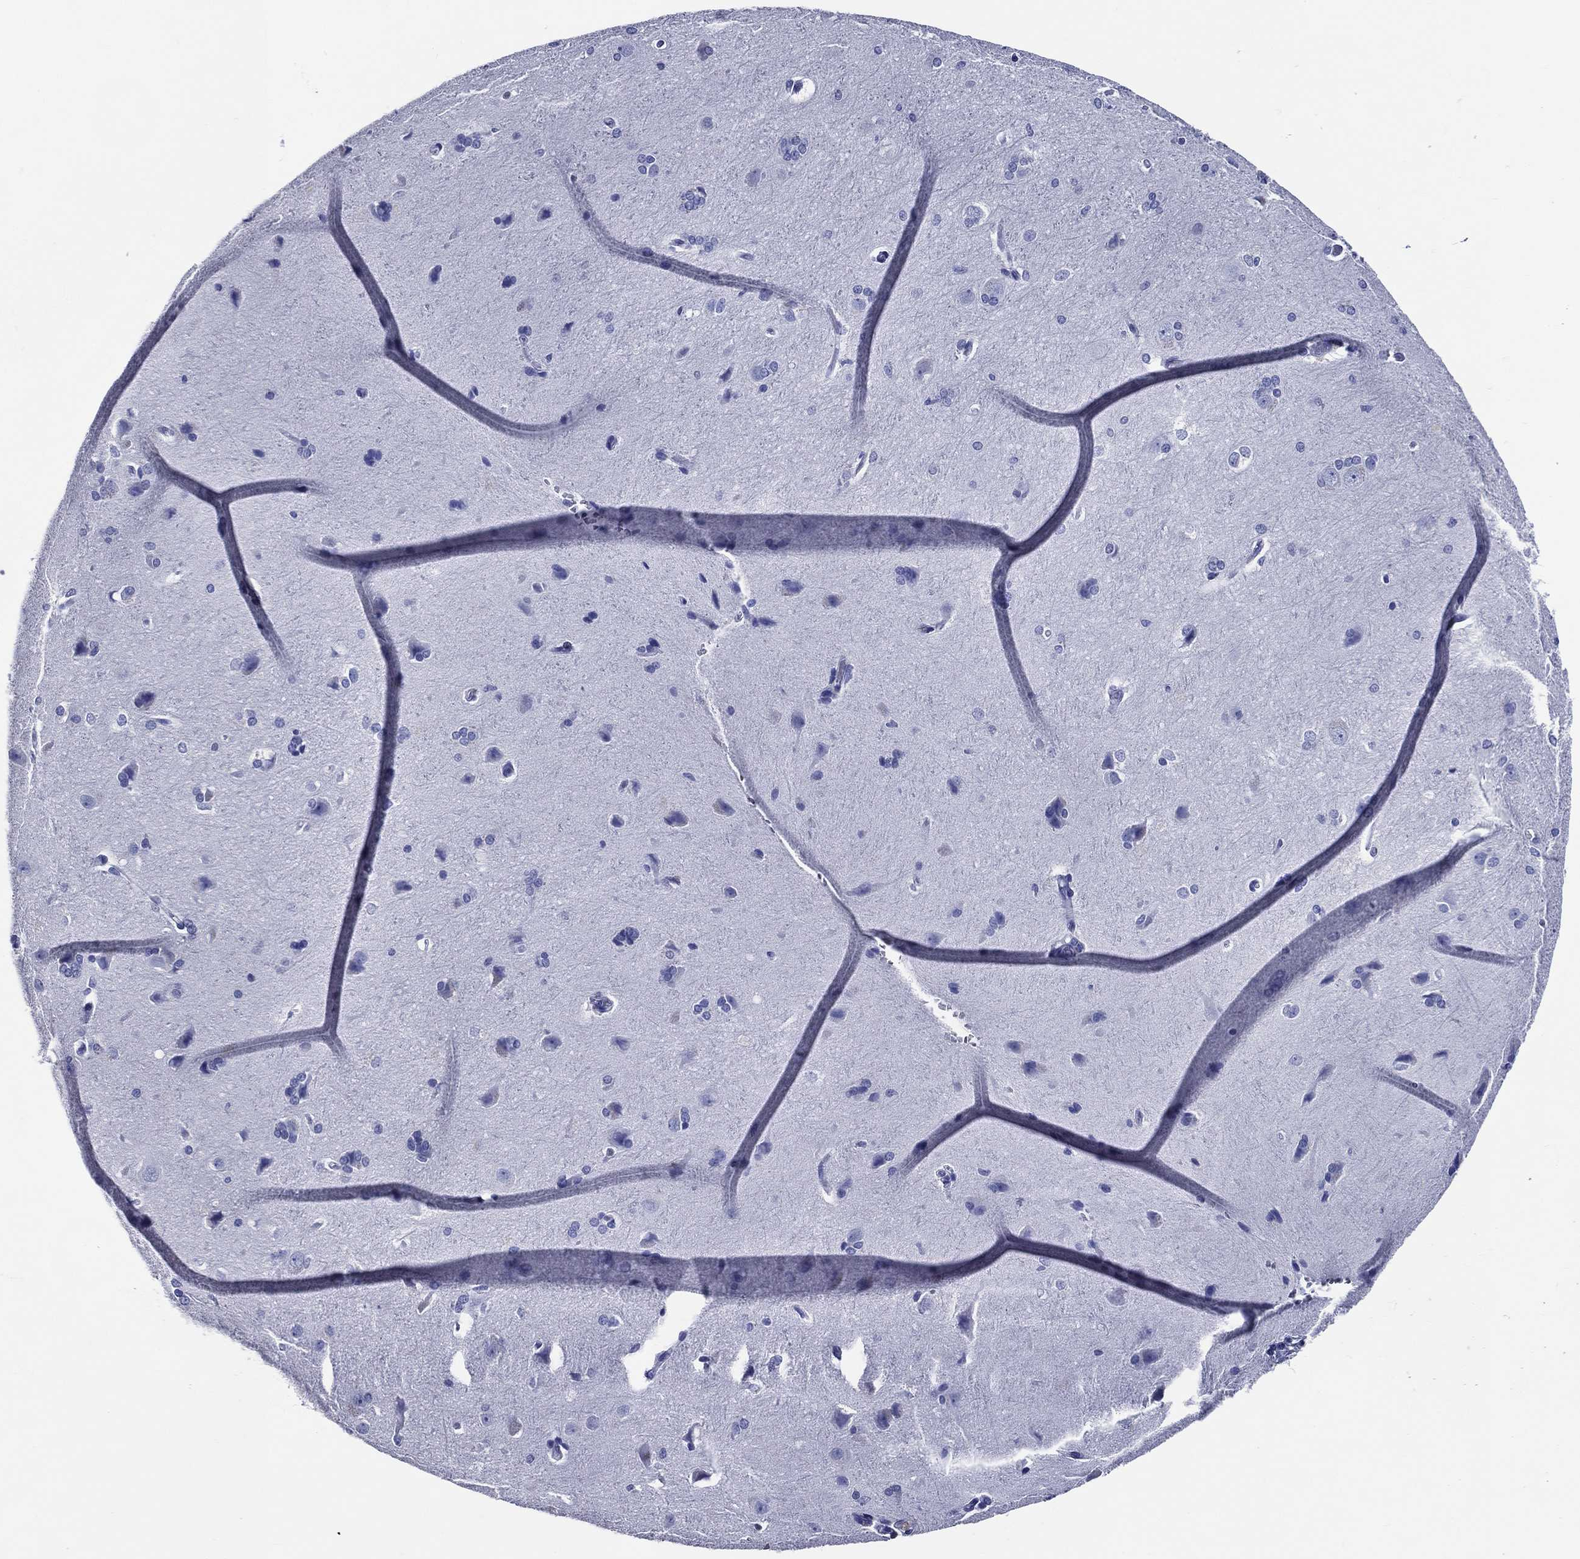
{"staining": {"intensity": "negative", "quantity": "none", "location": "none"}, "tissue": "cerebral cortex", "cell_type": "Endothelial cells", "image_type": "normal", "snomed": [{"axis": "morphology", "description": "Normal tissue, NOS"}, {"axis": "topography", "description": "Cerebral cortex"}], "caption": "Protein analysis of normal cerebral cortex reveals no significant expression in endothelial cells. Brightfield microscopy of immunohistochemistry stained with DAB (3,3'-diaminobenzidine) (brown) and hematoxylin (blue), captured at high magnification.", "gene": "ACE2", "patient": {"sex": "male", "age": 57}}